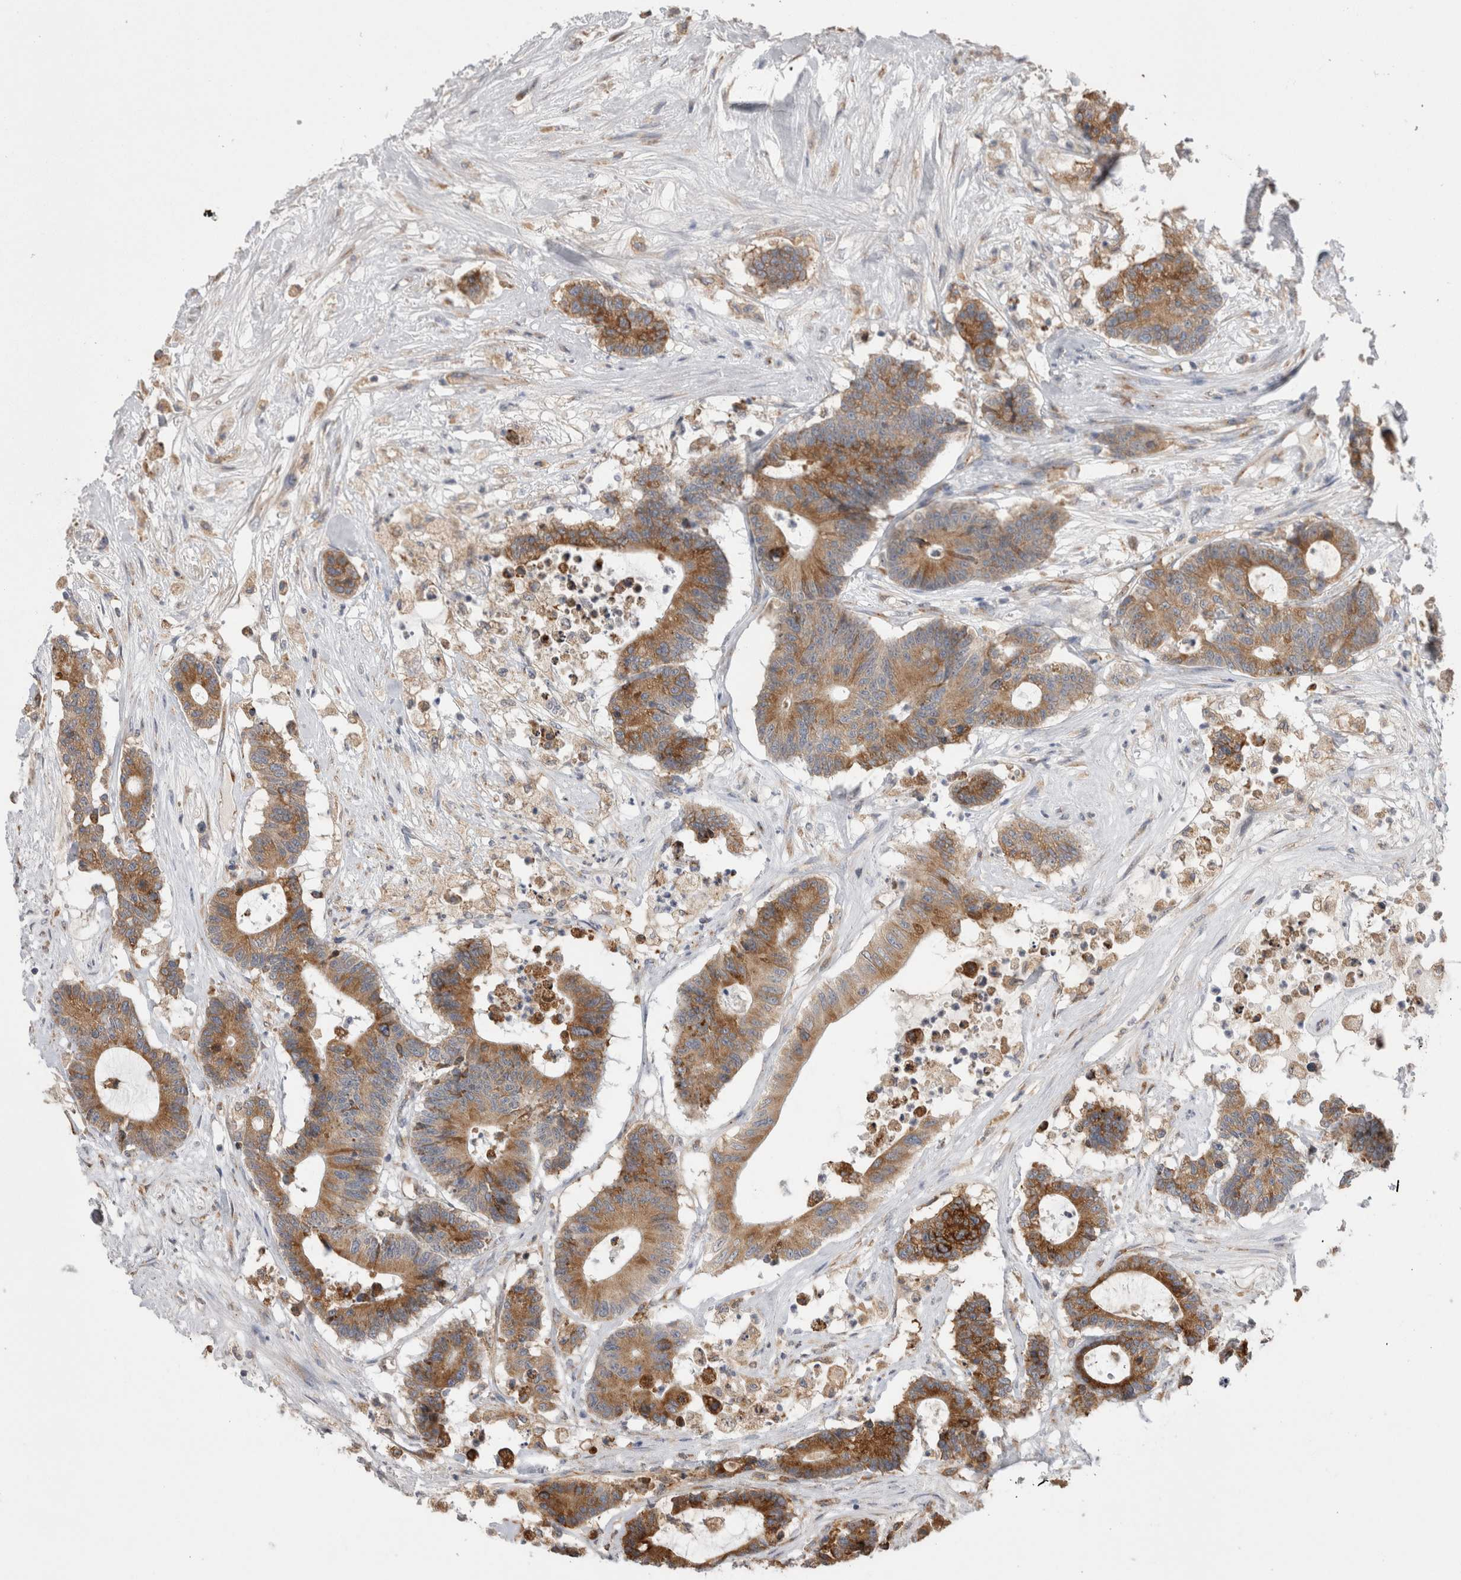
{"staining": {"intensity": "moderate", "quantity": ">75%", "location": "cytoplasmic/membranous"}, "tissue": "colorectal cancer", "cell_type": "Tumor cells", "image_type": "cancer", "snomed": [{"axis": "morphology", "description": "Adenocarcinoma, NOS"}, {"axis": "topography", "description": "Colon"}], "caption": "Tumor cells show moderate cytoplasmic/membranous staining in about >75% of cells in colorectal cancer (adenocarcinoma).", "gene": "ZNF341", "patient": {"sex": "female", "age": 84}}